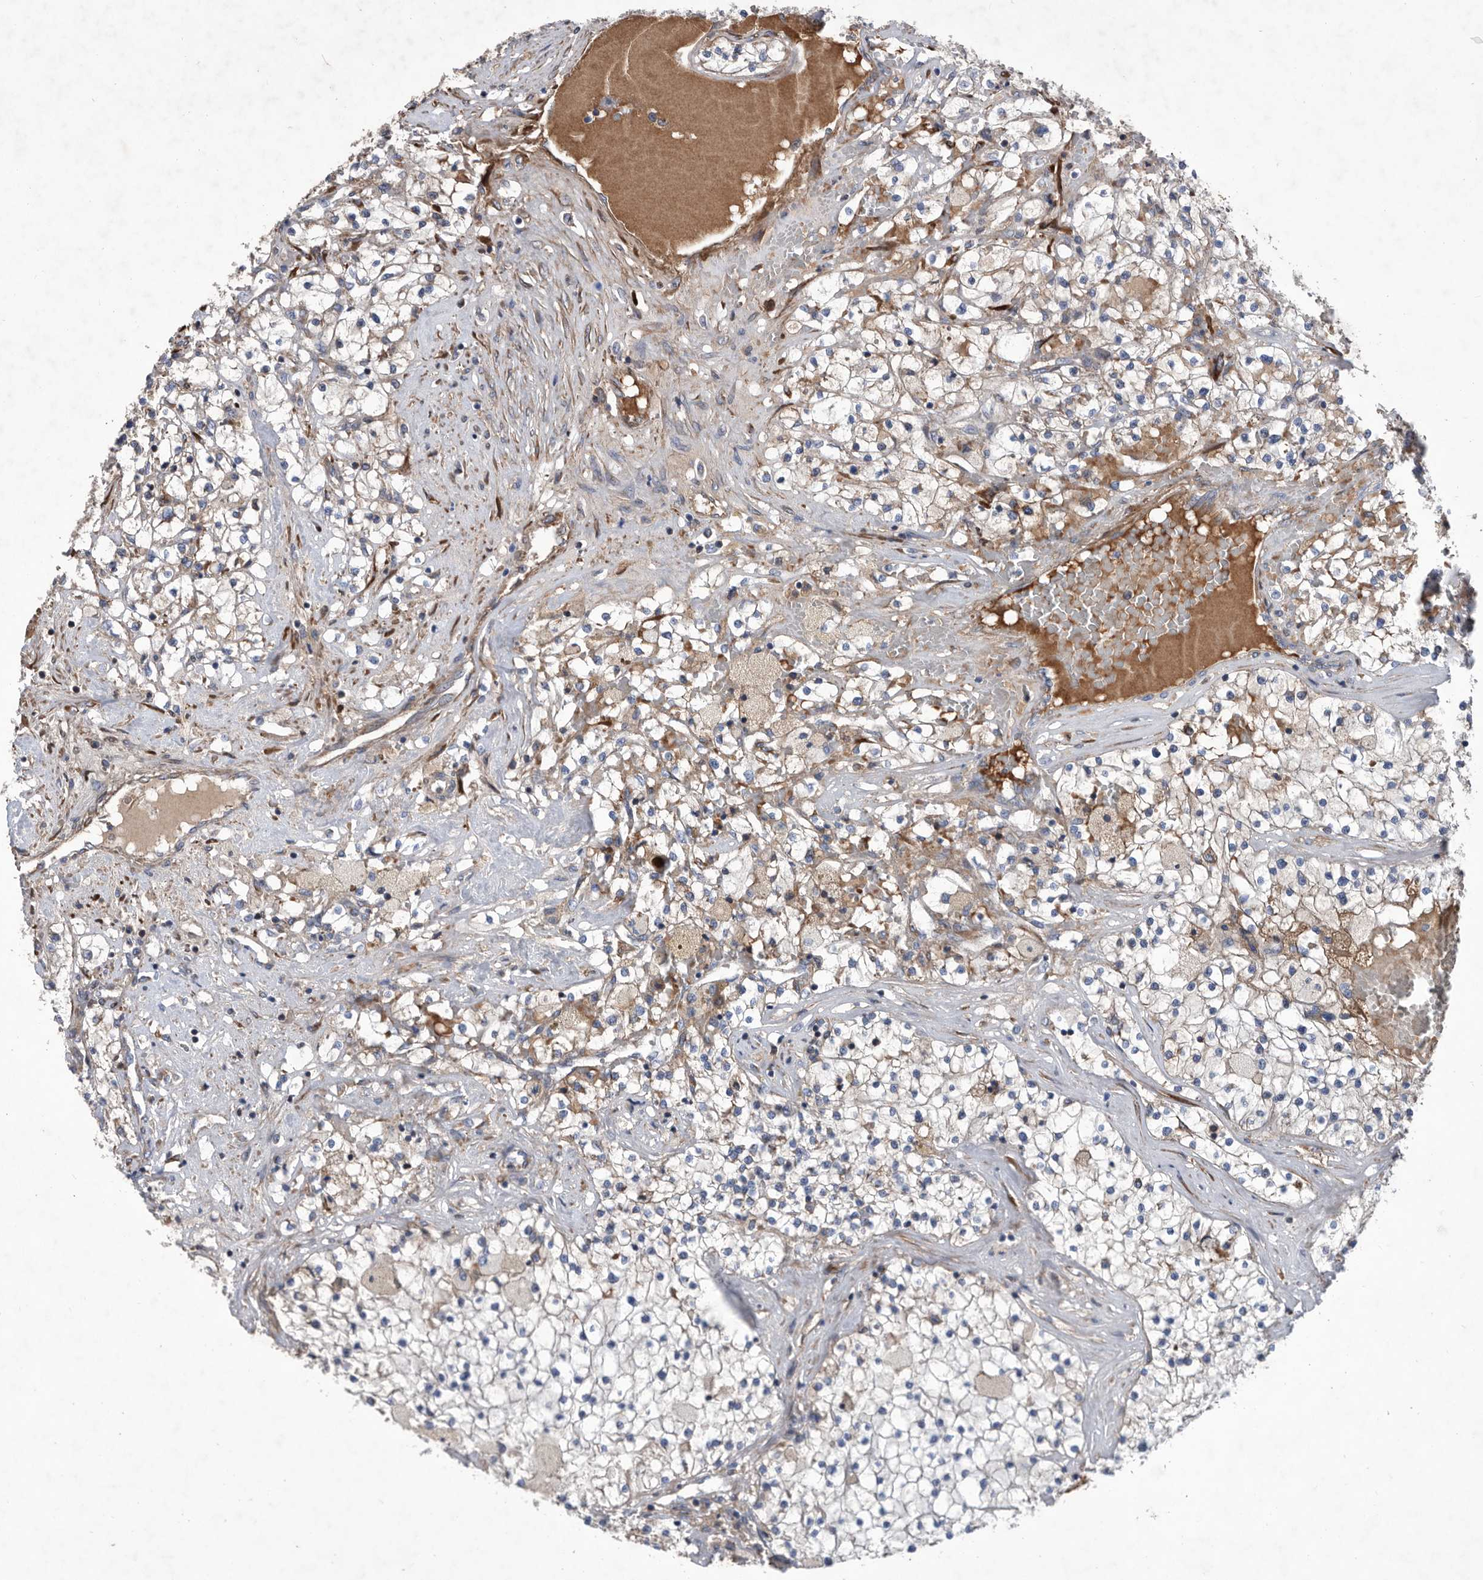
{"staining": {"intensity": "weak", "quantity": ">75%", "location": "cytoplasmic/membranous"}, "tissue": "renal cancer", "cell_type": "Tumor cells", "image_type": "cancer", "snomed": [{"axis": "morphology", "description": "Normal tissue, NOS"}, {"axis": "morphology", "description": "Adenocarcinoma, NOS"}, {"axis": "topography", "description": "Kidney"}], "caption": "A high-resolution micrograph shows immunohistochemistry (IHC) staining of renal adenocarcinoma, which exhibits weak cytoplasmic/membranous staining in approximately >75% of tumor cells. The protein is stained brown, and the nuclei are stained in blue (DAB (3,3'-diaminobenzidine) IHC with brightfield microscopy, high magnification).", "gene": "ATP13A3", "patient": {"sex": "male", "age": 68}}